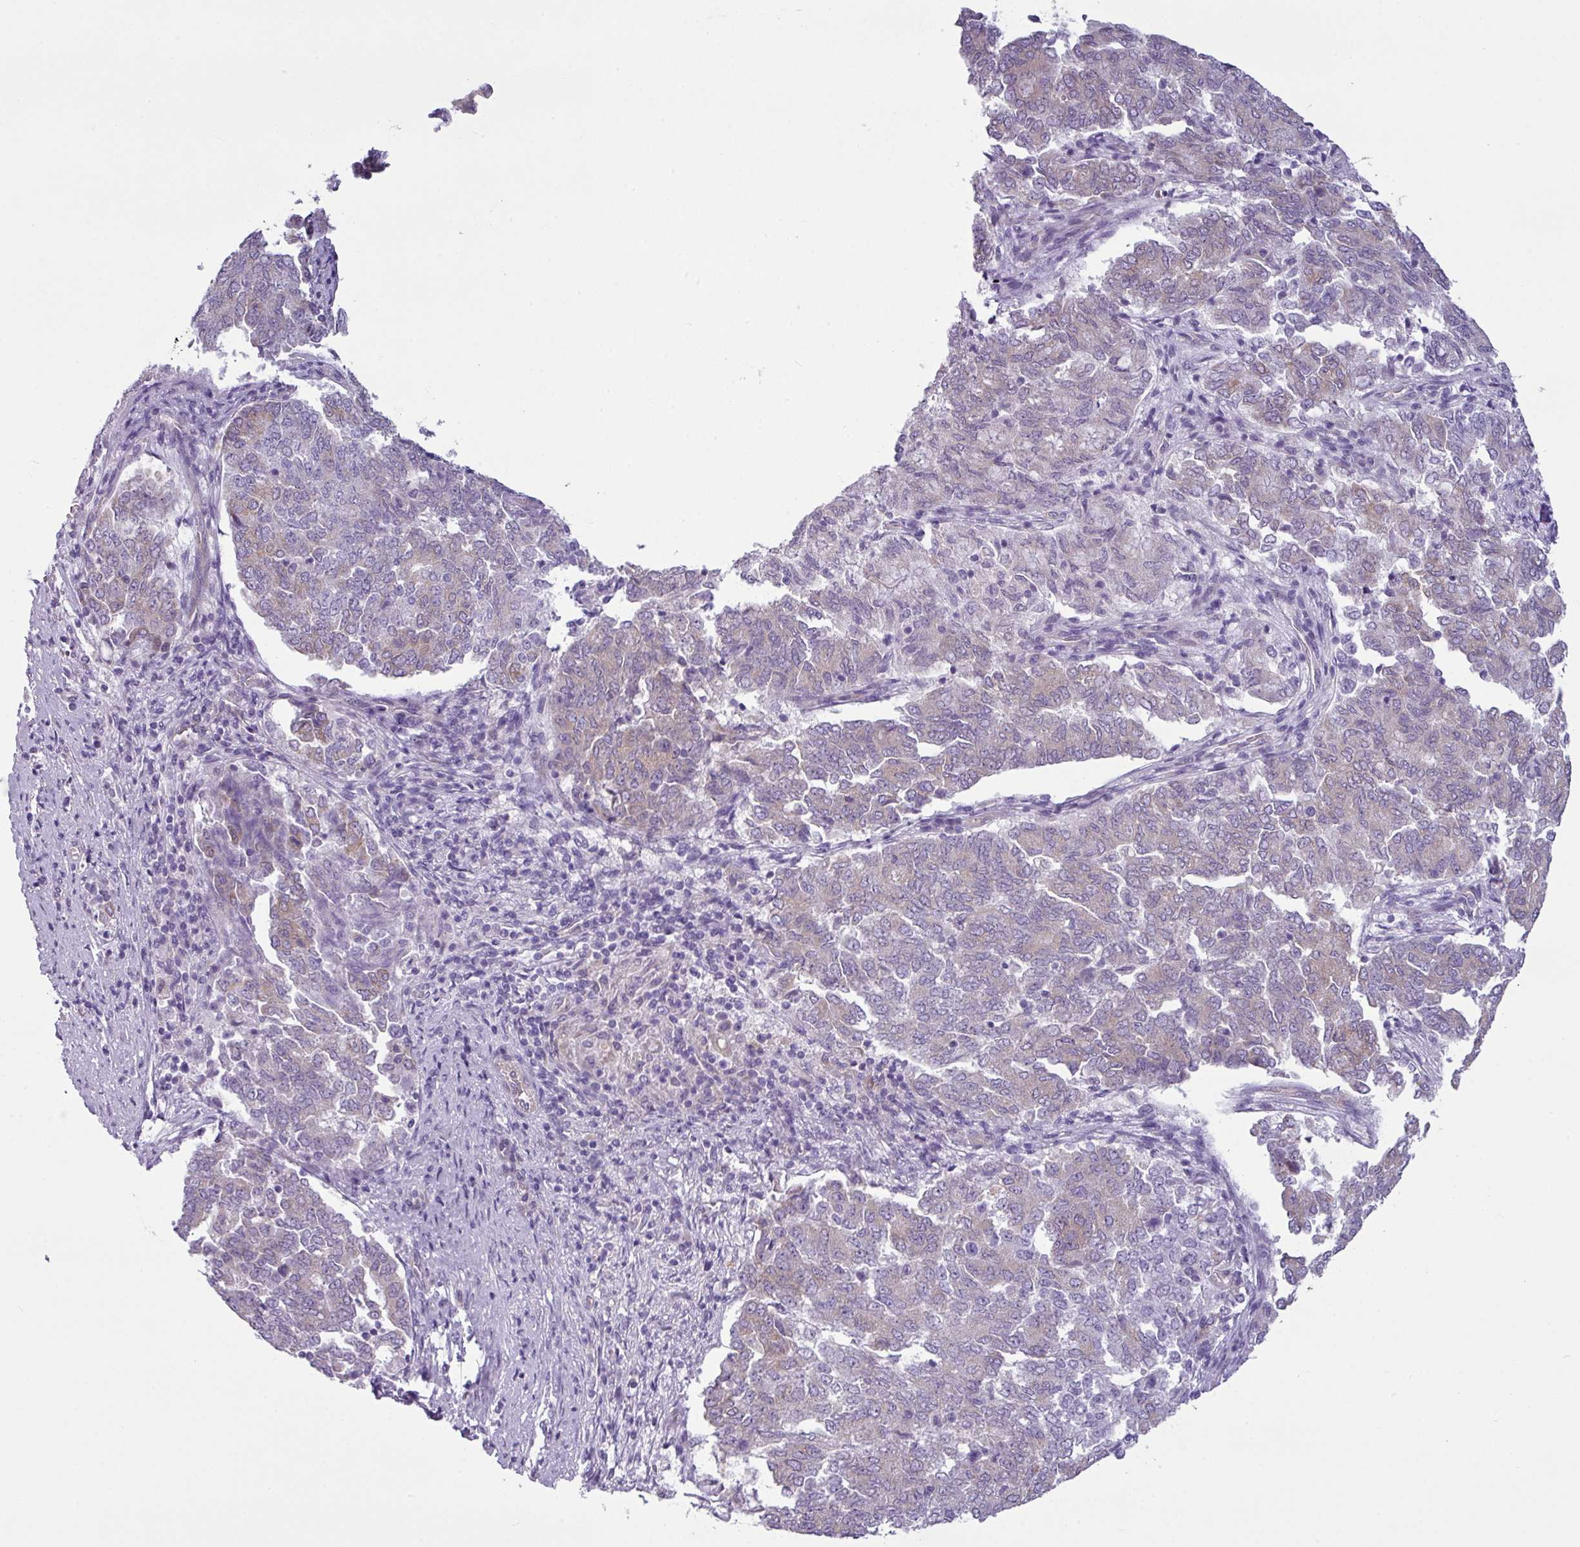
{"staining": {"intensity": "weak", "quantity": "<25%", "location": "cytoplasmic/membranous"}, "tissue": "endometrial cancer", "cell_type": "Tumor cells", "image_type": "cancer", "snomed": [{"axis": "morphology", "description": "Adenocarcinoma, NOS"}, {"axis": "topography", "description": "Endometrium"}], "caption": "The IHC micrograph has no significant expression in tumor cells of adenocarcinoma (endometrial) tissue.", "gene": "TOR1AIP2", "patient": {"sex": "female", "age": 80}}